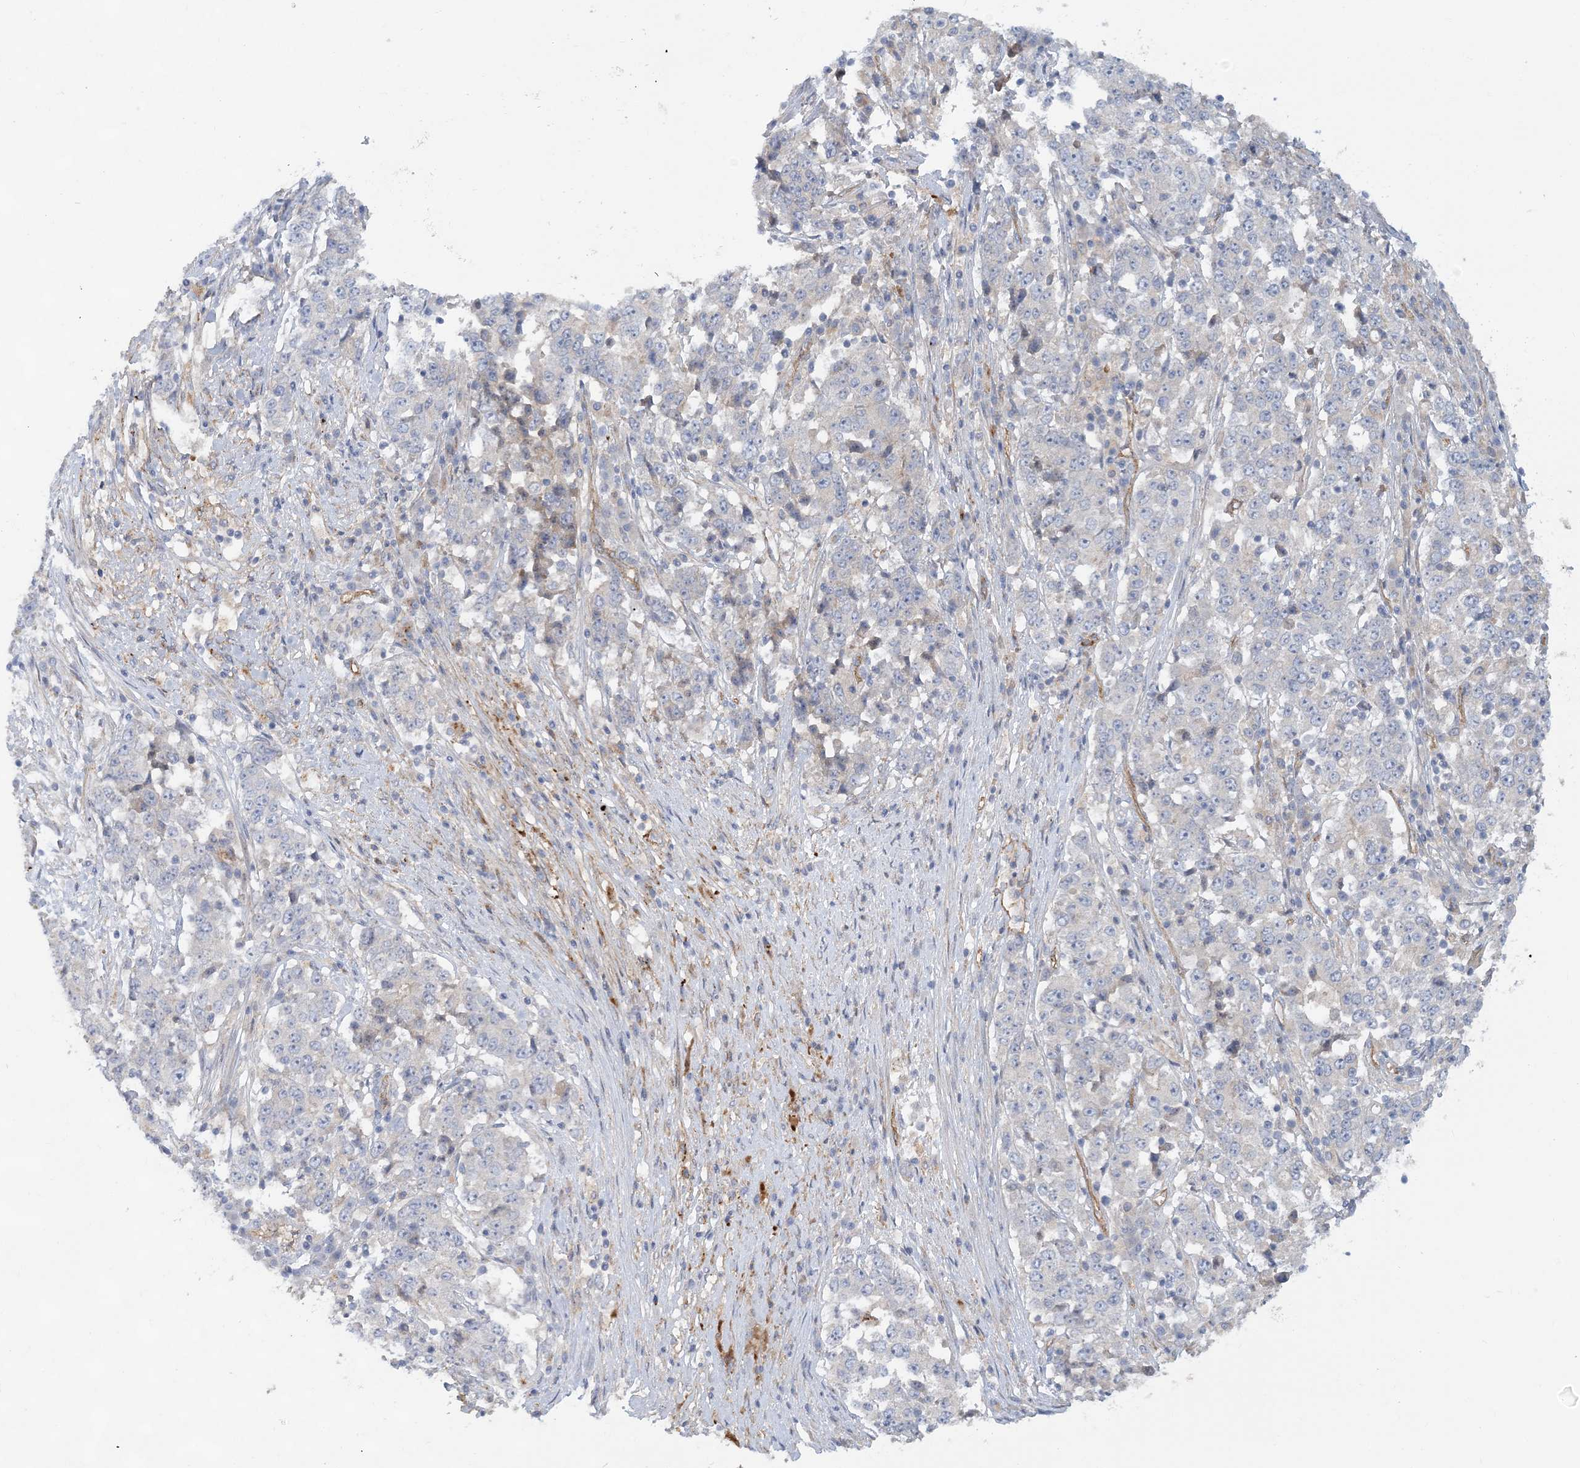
{"staining": {"intensity": "negative", "quantity": "none", "location": "none"}, "tissue": "stomach cancer", "cell_type": "Tumor cells", "image_type": "cancer", "snomed": [{"axis": "morphology", "description": "Adenocarcinoma, NOS"}, {"axis": "topography", "description": "Stomach"}], "caption": "A high-resolution histopathology image shows IHC staining of adenocarcinoma (stomach), which exhibits no significant staining in tumor cells.", "gene": "RAI14", "patient": {"sex": "male", "age": 59}}